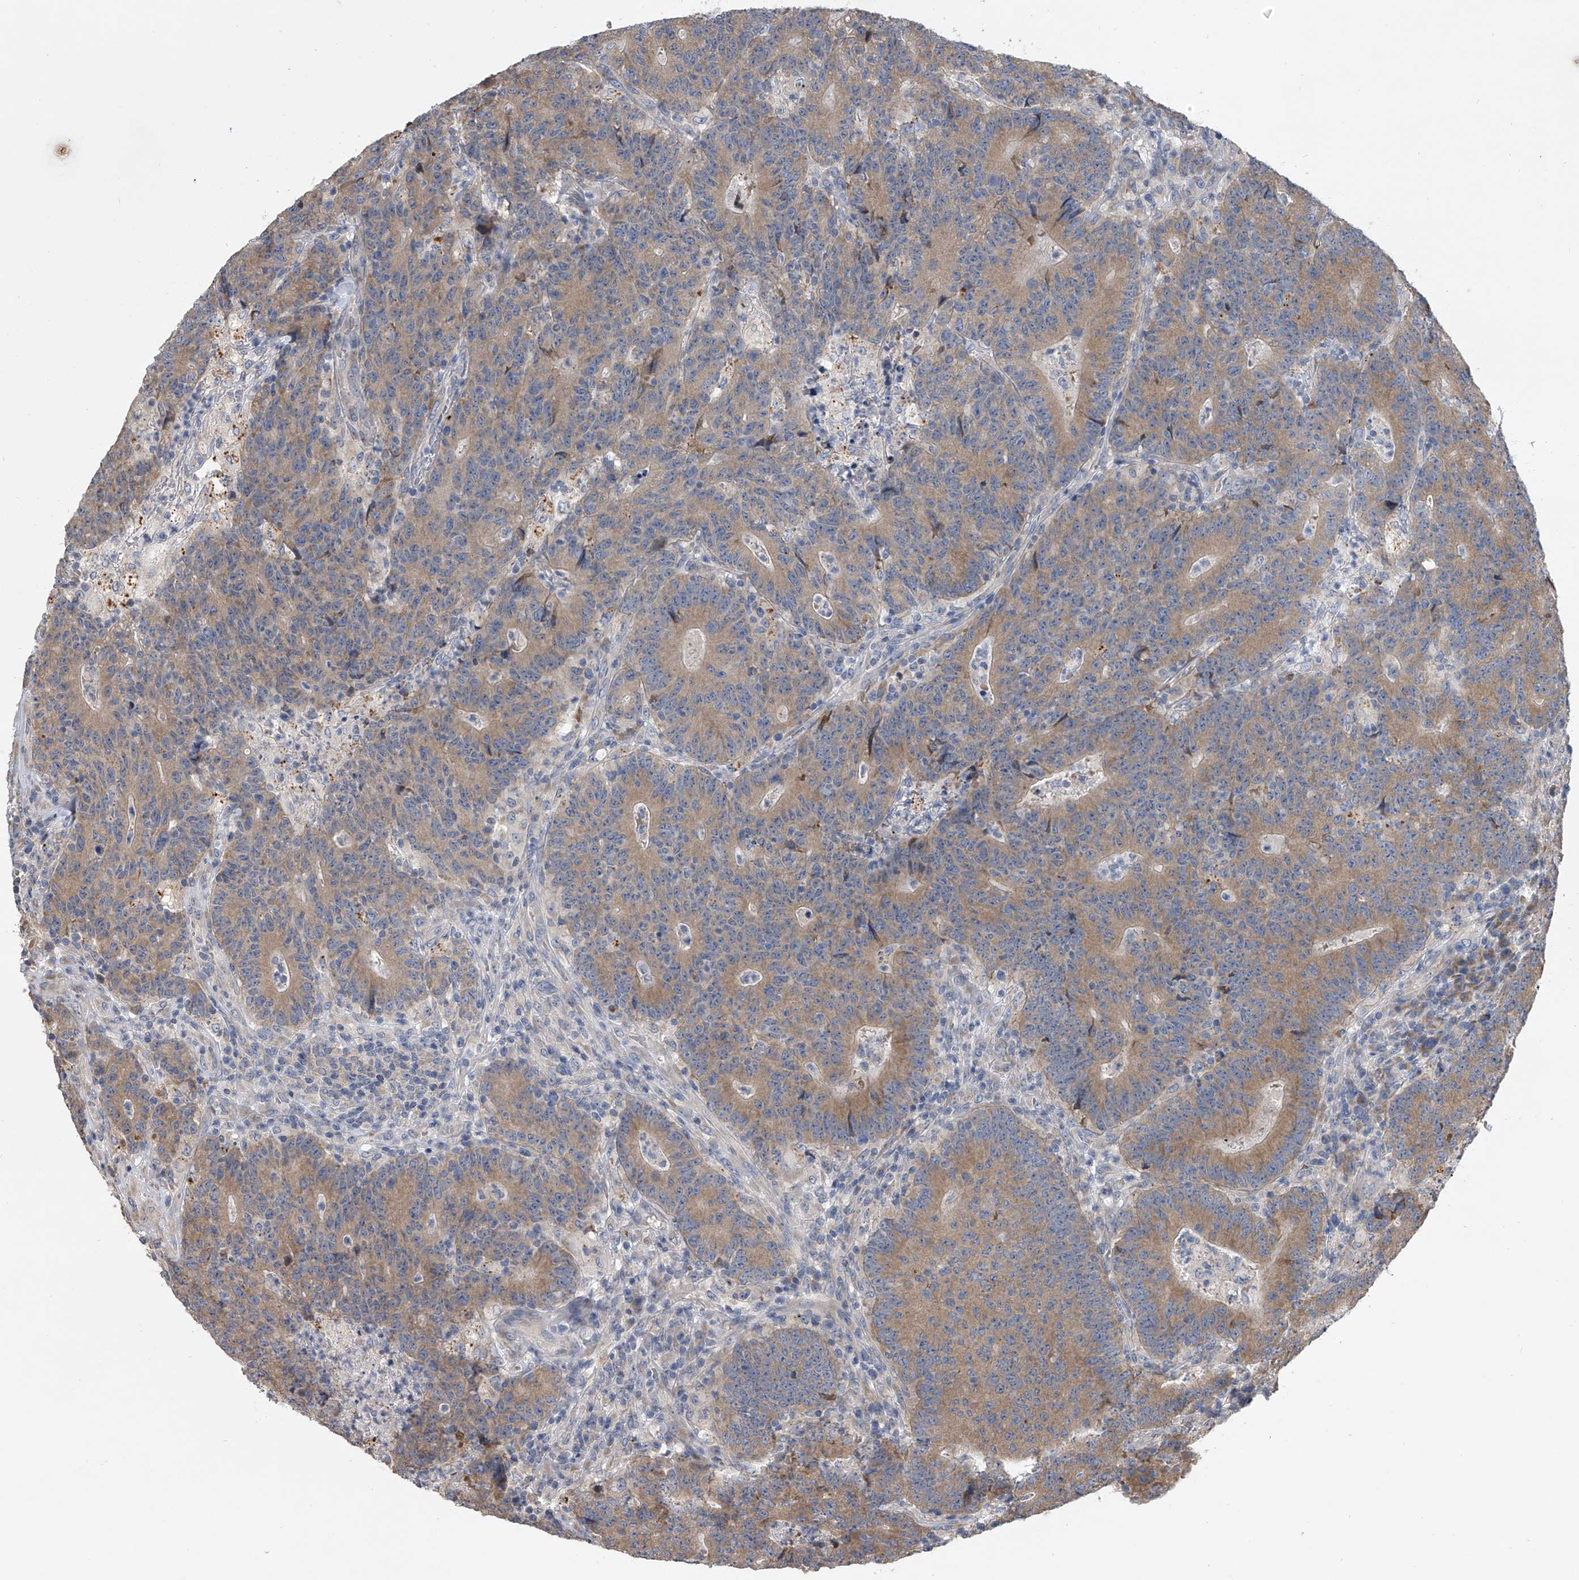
{"staining": {"intensity": "moderate", "quantity": ">75%", "location": "cytoplasmic/membranous"}, "tissue": "colorectal cancer", "cell_type": "Tumor cells", "image_type": "cancer", "snomed": [{"axis": "morphology", "description": "Normal tissue, NOS"}, {"axis": "morphology", "description": "Adenocarcinoma, NOS"}, {"axis": "topography", "description": "Colon"}], "caption": "This photomicrograph reveals IHC staining of human colorectal adenocarcinoma, with medium moderate cytoplasmic/membranous expression in about >75% of tumor cells.", "gene": "DOCK9", "patient": {"sex": "female", "age": 75}}